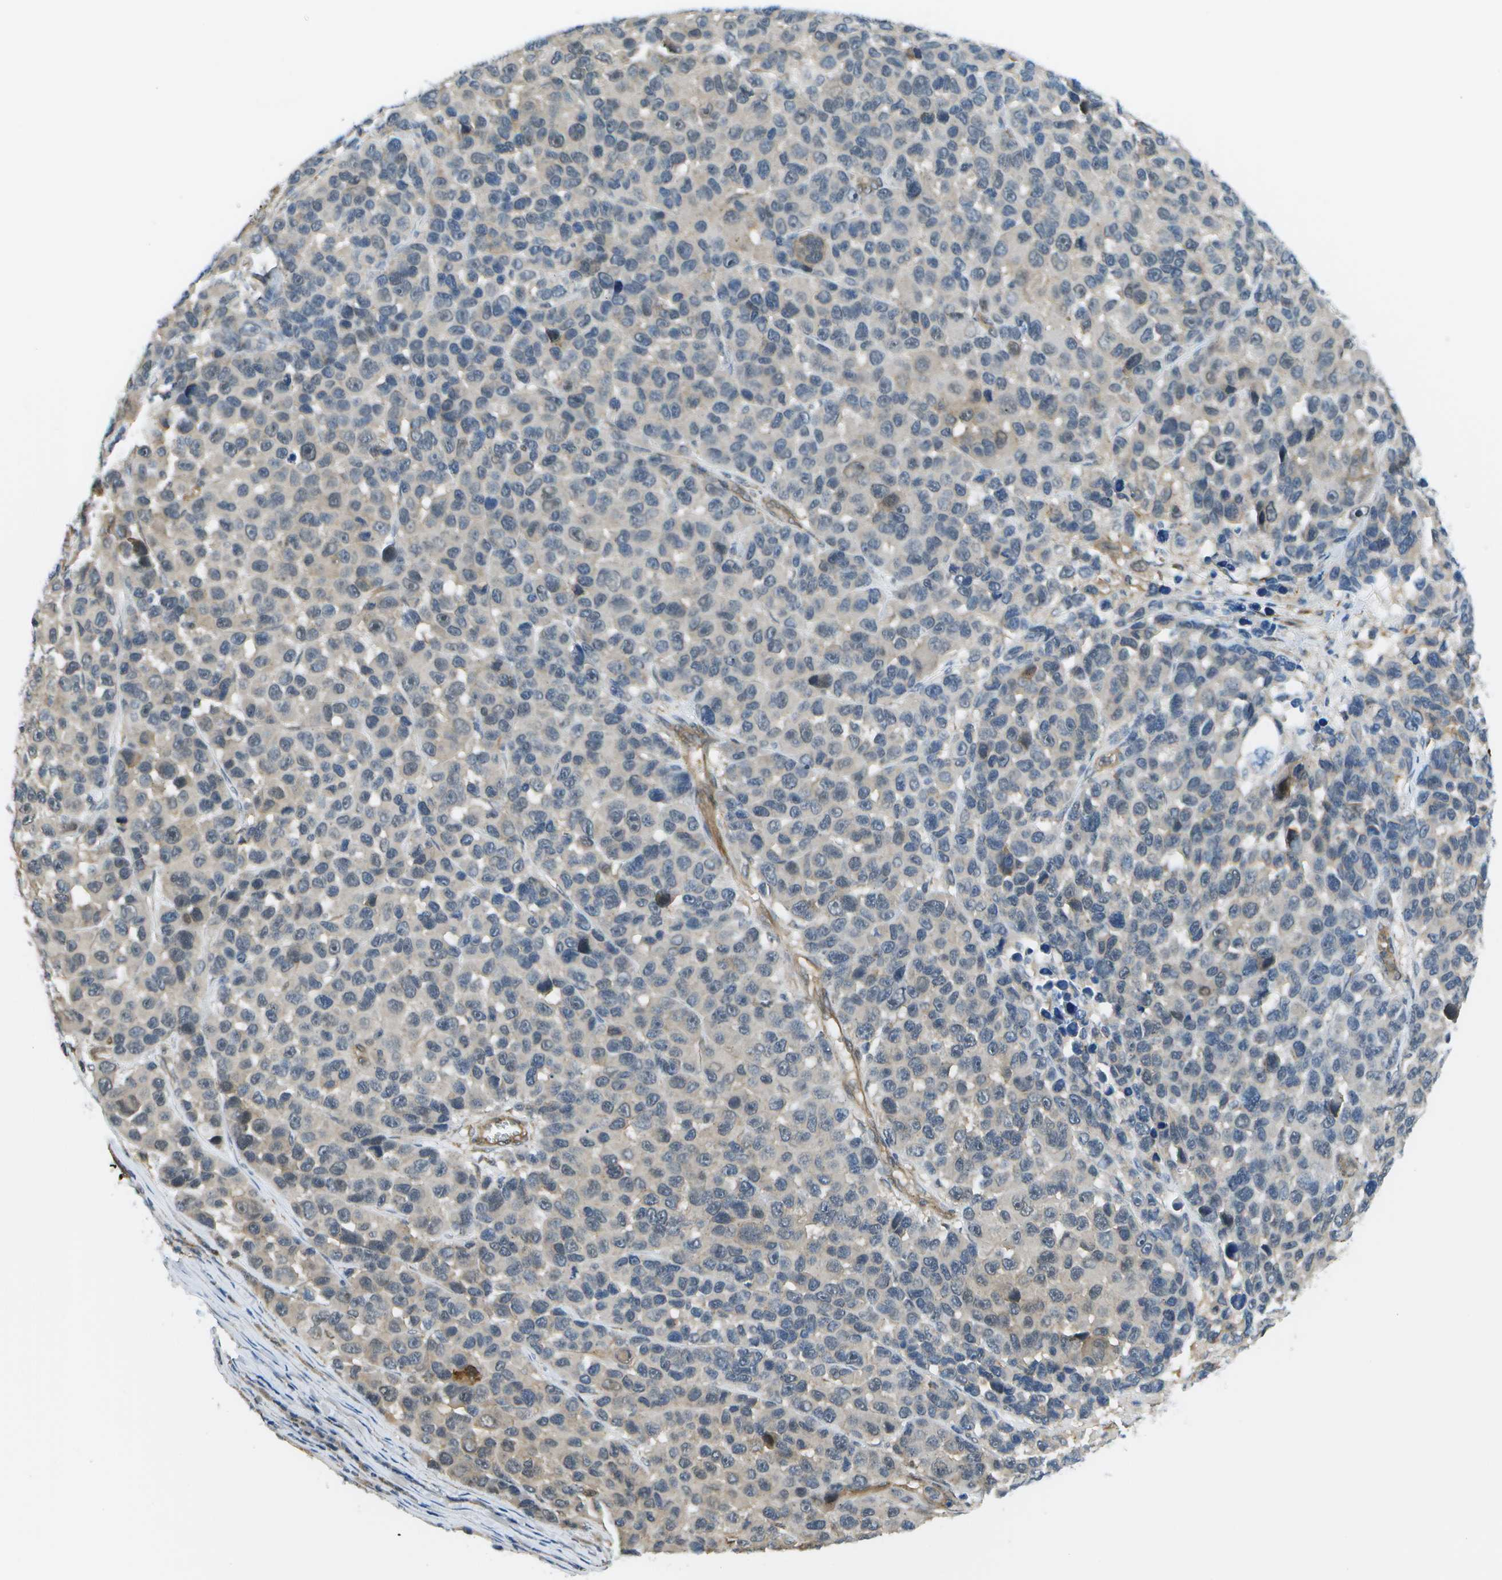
{"staining": {"intensity": "negative", "quantity": "none", "location": "none"}, "tissue": "melanoma", "cell_type": "Tumor cells", "image_type": "cancer", "snomed": [{"axis": "morphology", "description": "Malignant melanoma, NOS"}, {"axis": "topography", "description": "Skin"}], "caption": "This micrograph is of melanoma stained with IHC to label a protein in brown with the nuclei are counter-stained blue. There is no expression in tumor cells.", "gene": "KIAA0040", "patient": {"sex": "male", "age": 53}}